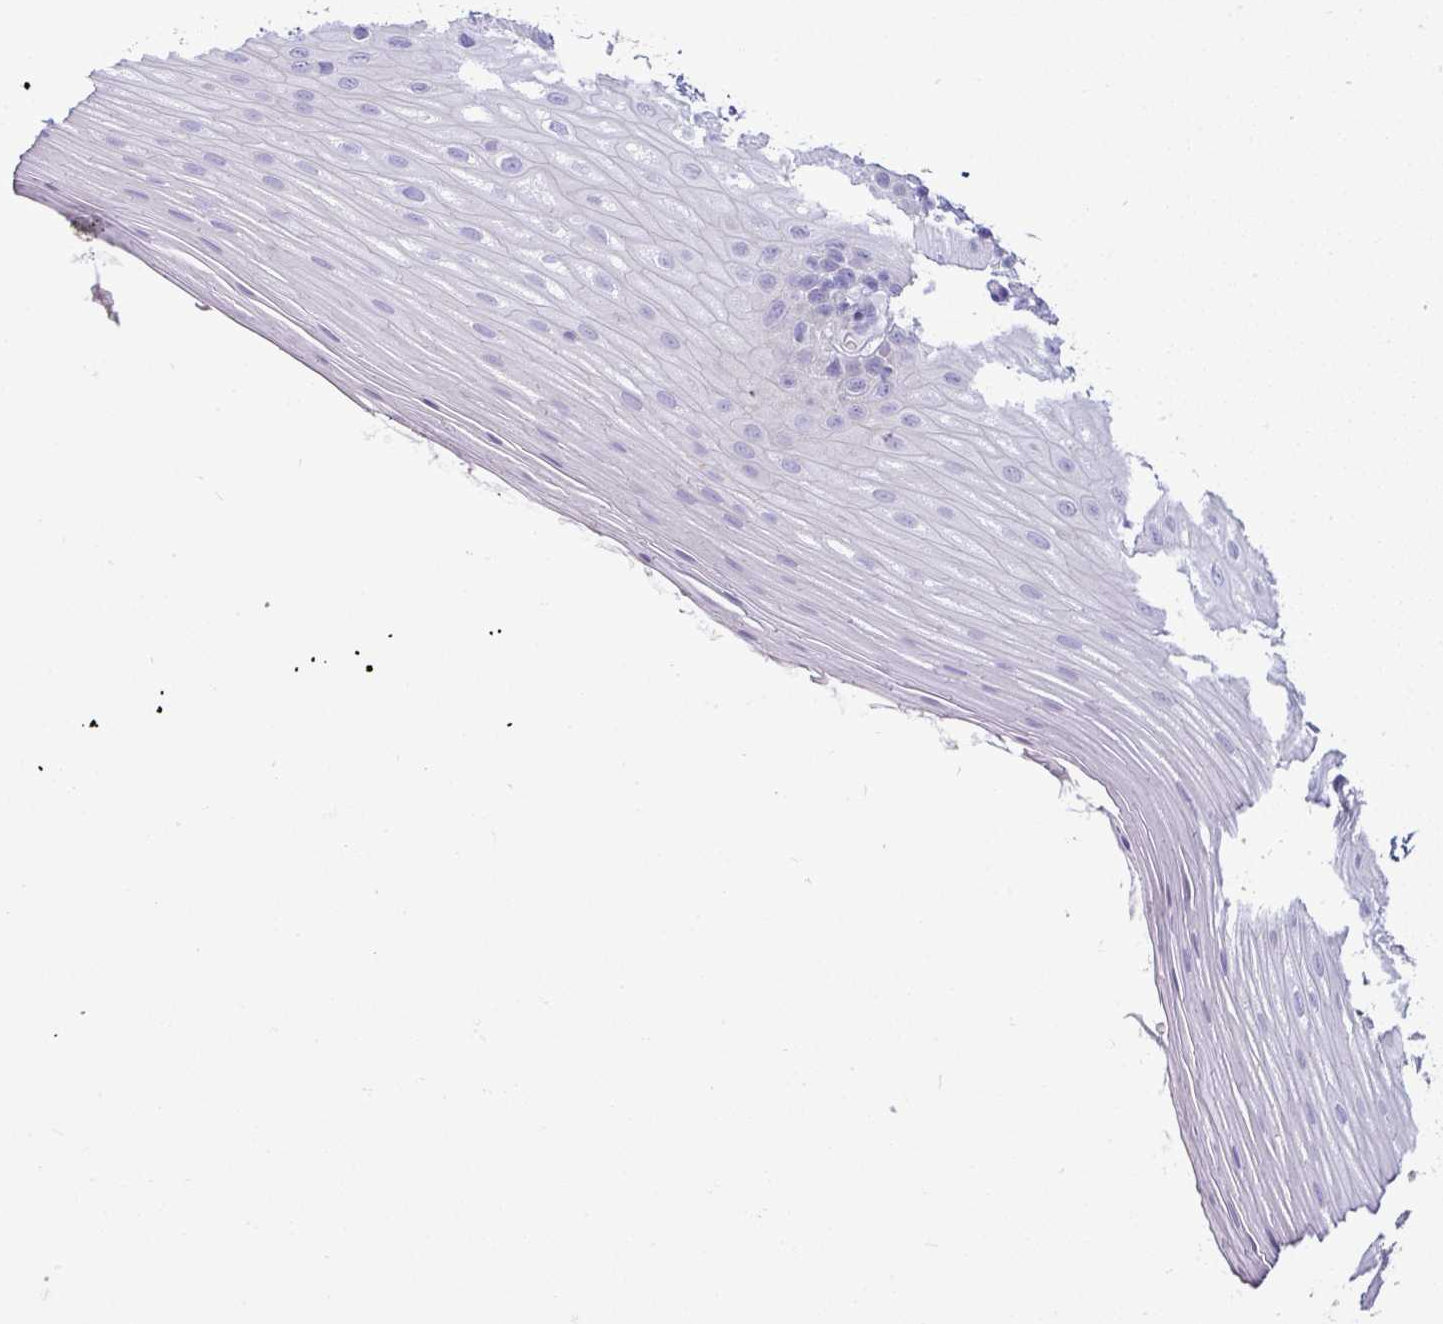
{"staining": {"intensity": "negative", "quantity": "none", "location": "none"}, "tissue": "oral mucosa", "cell_type": "Squamous epithelial cells", "image_type": "normal", "snomed": [{"axis": "morphology", "description": "Normal tissue, NOS"}, {"axis": "topography", "description": "Oral tissue"}], "caption": "High power microscopy micrograph of an IHC photomicrograph of benign oral mucosa, revealing no significant positivity in squamous epithelial cells. (DAB IHC with hematoxylin counter stain).", "gene": "VCX2", "patient": {"sex": "female", "age": 67}}